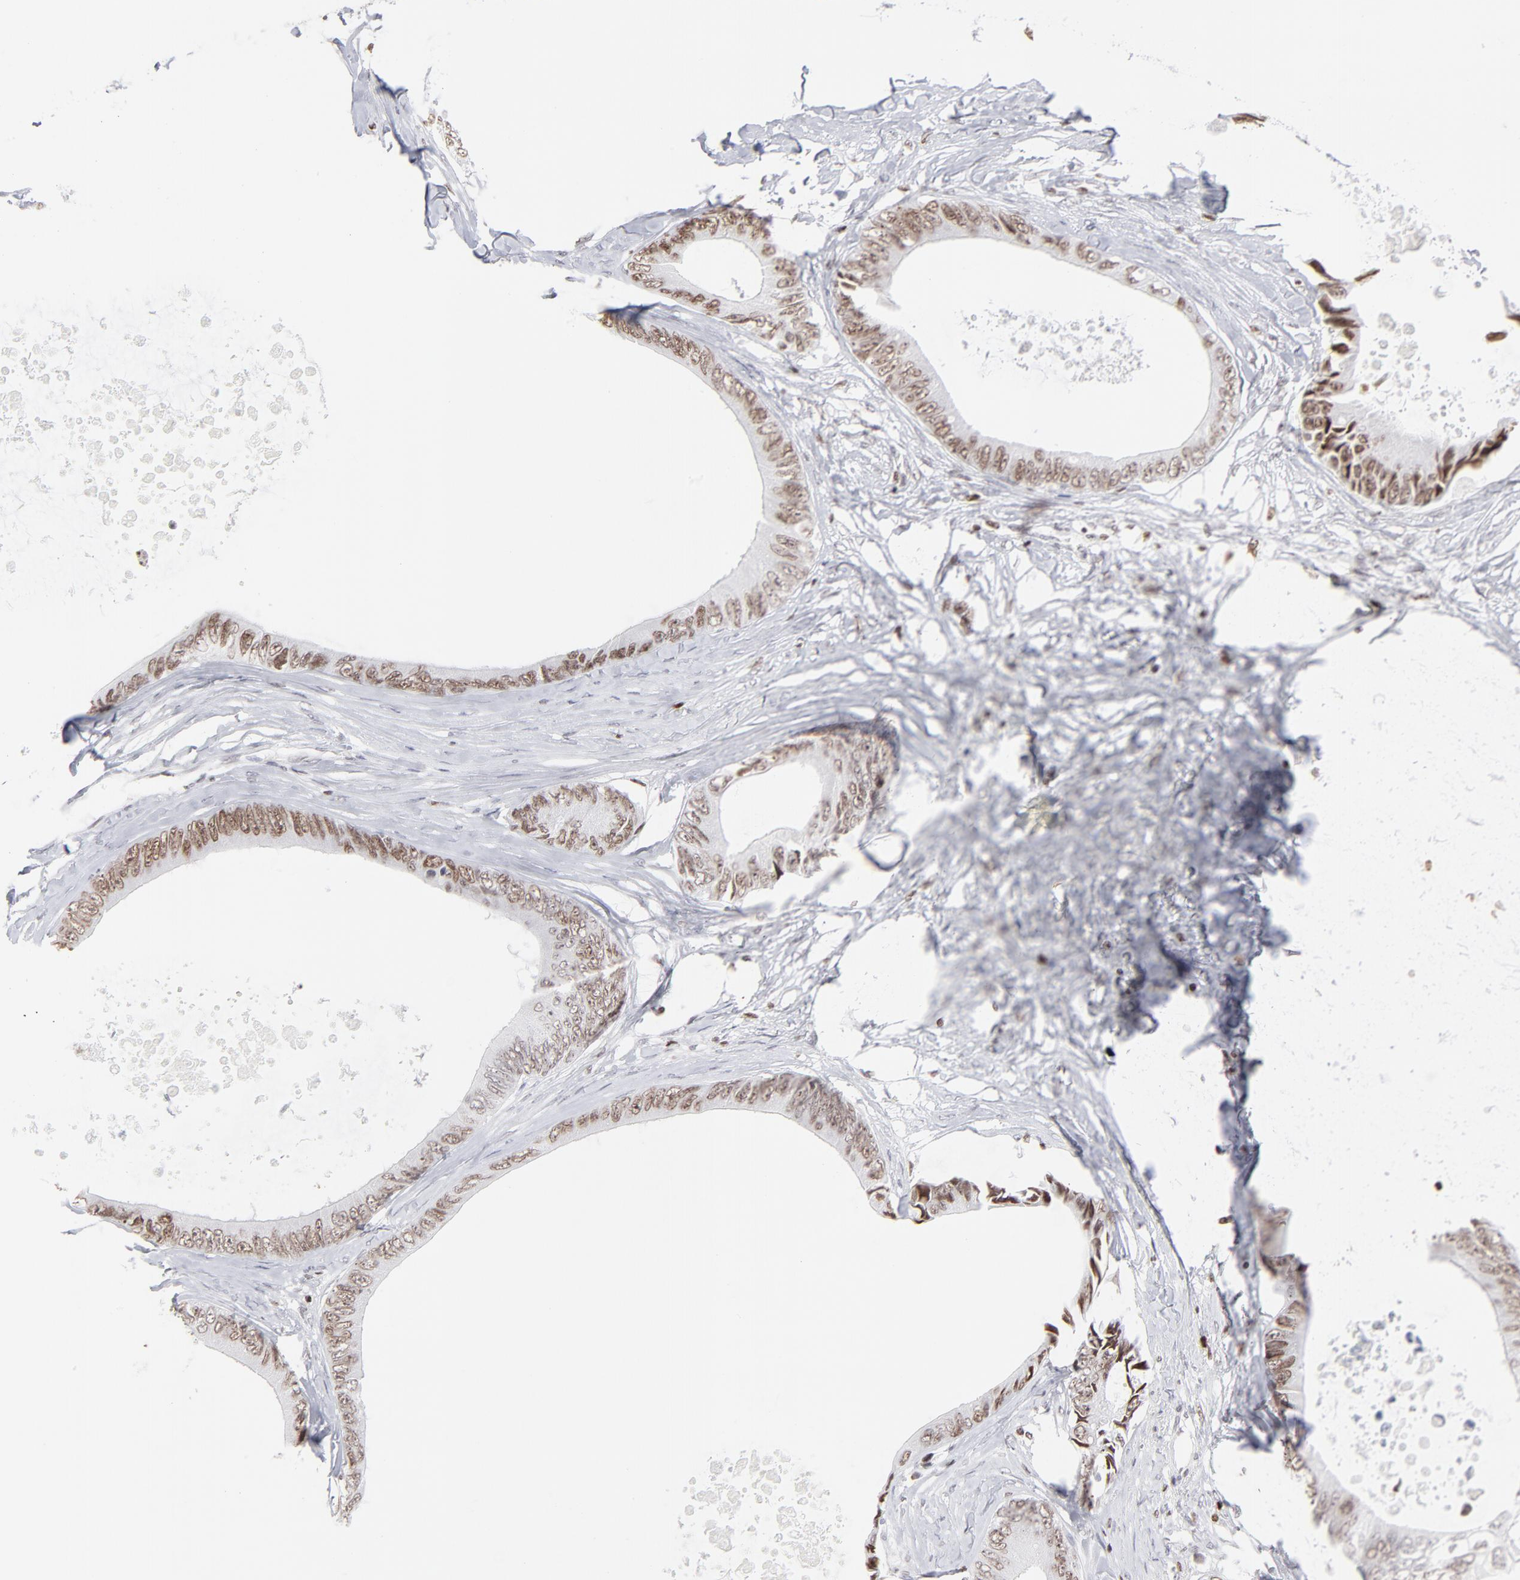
{"staining": {"intensity": "moderate", "quantity": ">75%", "location": "nuclear"}, "tissue": "colorectal cancer", "cell_type": "Tumor cells", "image_type": "cancer", "snomed": [{"axis": "morphology", "description": "Normal tissue, NOS"}, {"axis": "morphology", "description": "Adenocarcinoma, NOS"}, {"axis": "topography", "description": "Rectum"}, {"axis": "topography", "description": "Peripheral nerve tissue"}], "caption": "Human colorectal cancer stained with a protein marker reveals moderate staining in tumor cells.", "gene": "PARP1", "patient": {"sex": "female", "age": 77}}